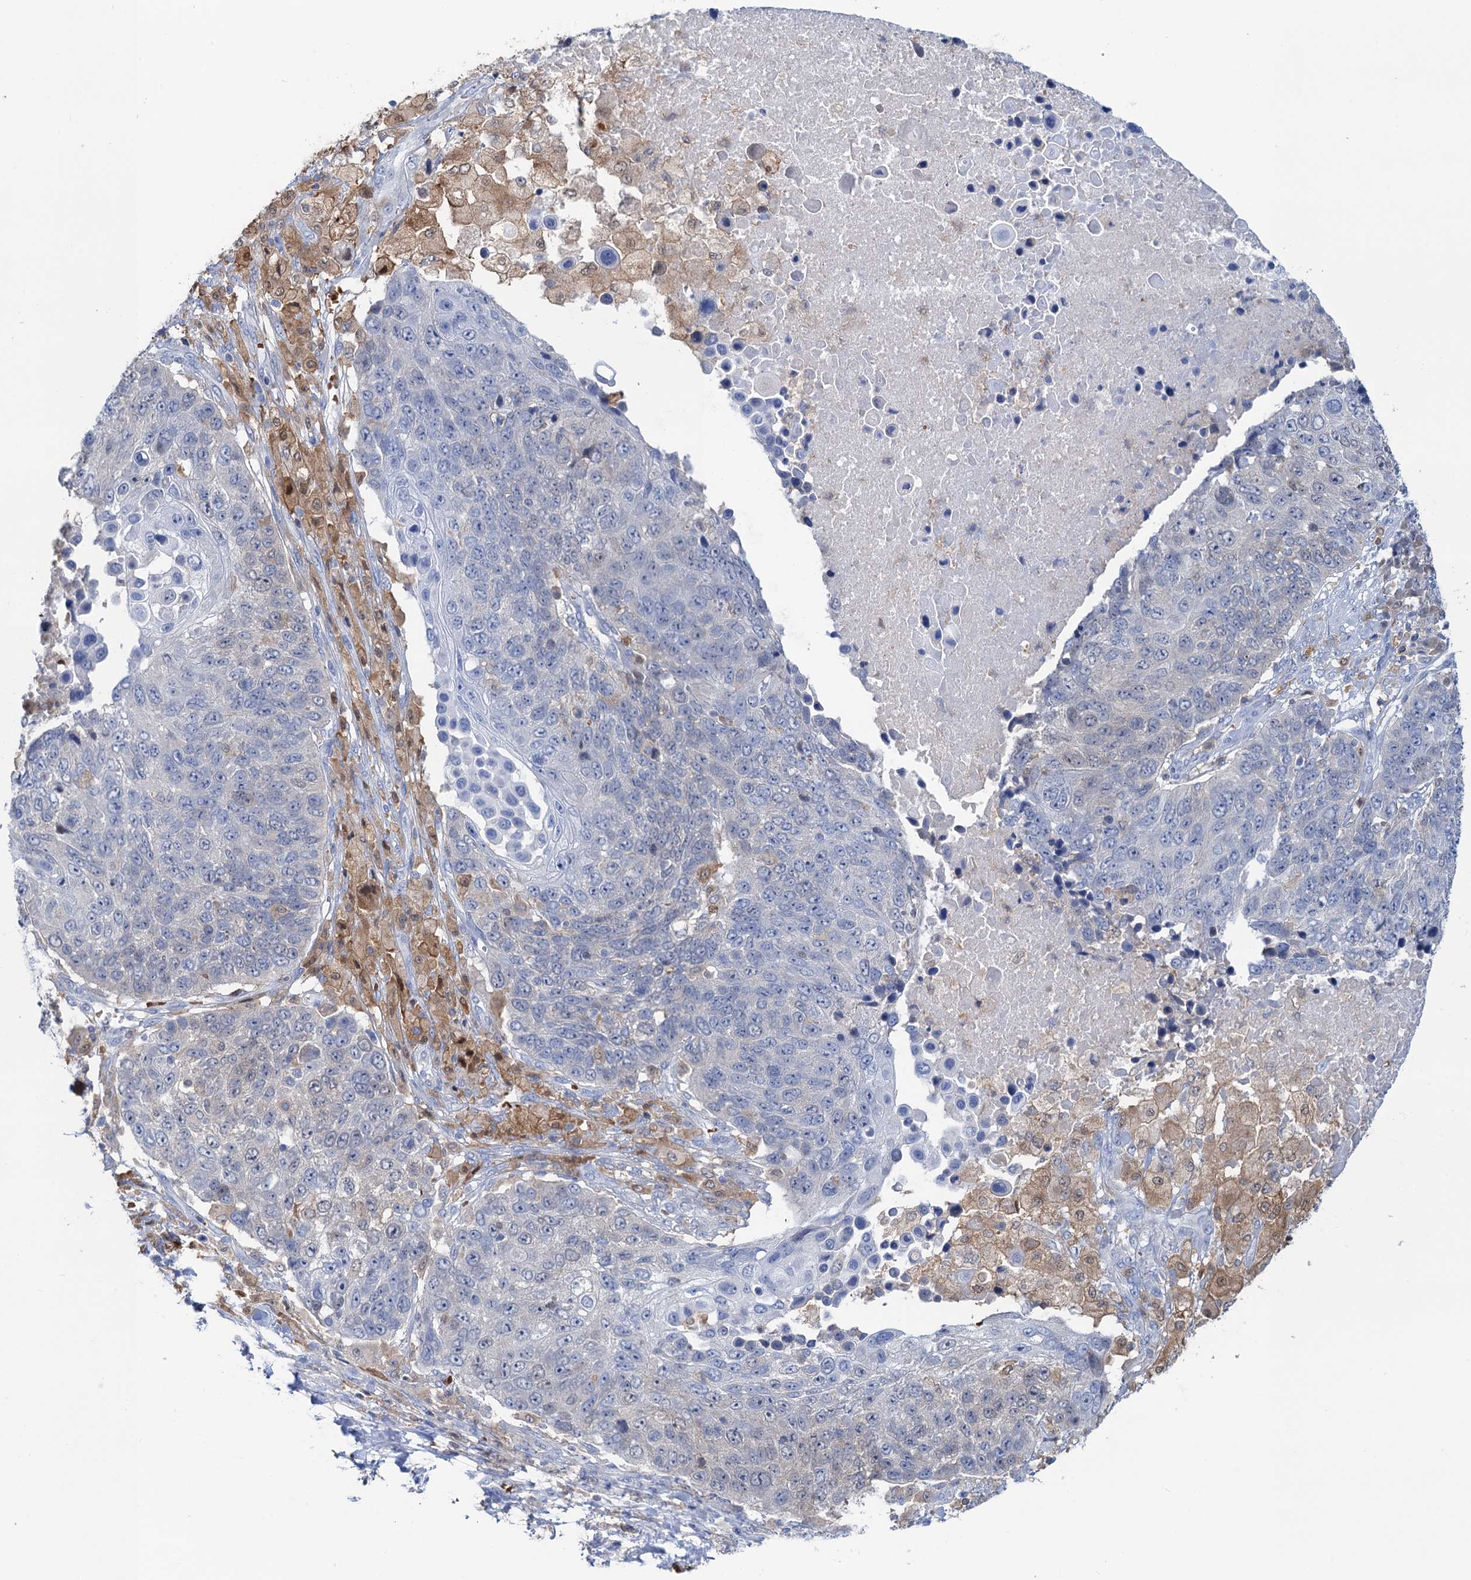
{"staining": {"intensity": "negative", "quantity": "none", "location": "none"}, "tissue": "lung cancer", "cell_type": "Tumor cells", "image_type": "cancer", "snomed": [{"axis": "morphology", "description": "Normal tissue, NOS"}, {"axis": "morphology", "description": "Squamous cell carcinoma, NOS"}, {"axis": "topography", "description": "Lymph node"}, {"axis": "topography", "description": "Lung"}], "caption": "There is no significant staining in tumor cells of lung squamous cell carcinoma.", "gene": "FAH", "patient": {"sex": "male", "age": 66}}